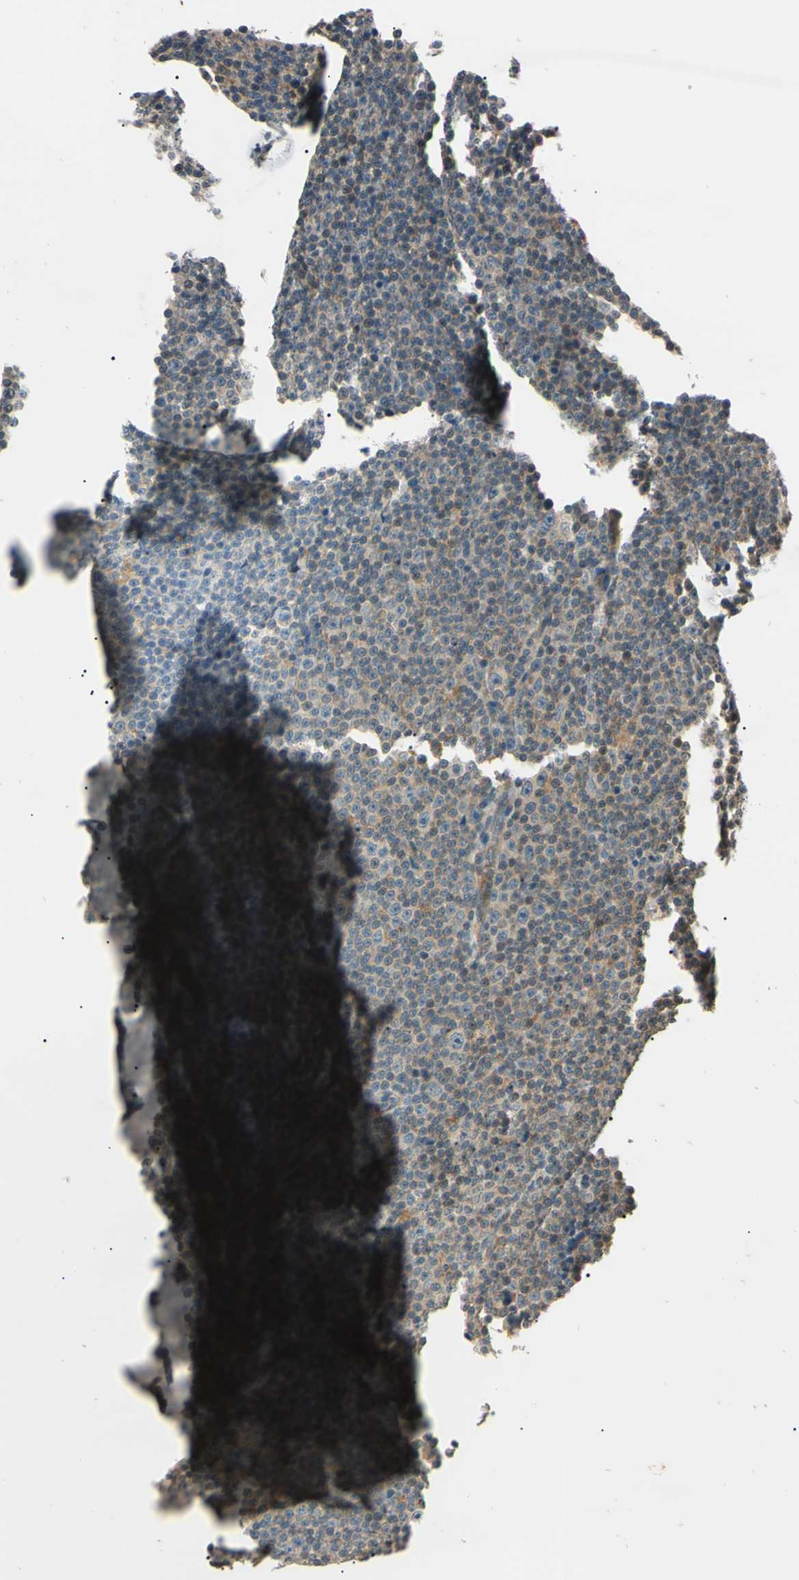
{"staining": {"intensity": "weak", "quantity": "<25%", "location": "cytoplasmic/membranous"}, "tissue": "lymphoma", "cell_type": "Tumor cells", "image_type": "cancer", "snomed": [{"axis": "morphology", "description": "Malignant lymphoma, non-Hodgkin's type, Low grade"}, {"axis": "topography", "description": "Lymph node"}], "caption": "High power microscopy micrograph of an immunohistochemistry photomicrograph of malignant lymphoma, non-Hodgkin's type (low-grade), revealing no significant staining in tumor cells.", "gene": "EPN1", "patient": {"sex": "female", "age": 67}}